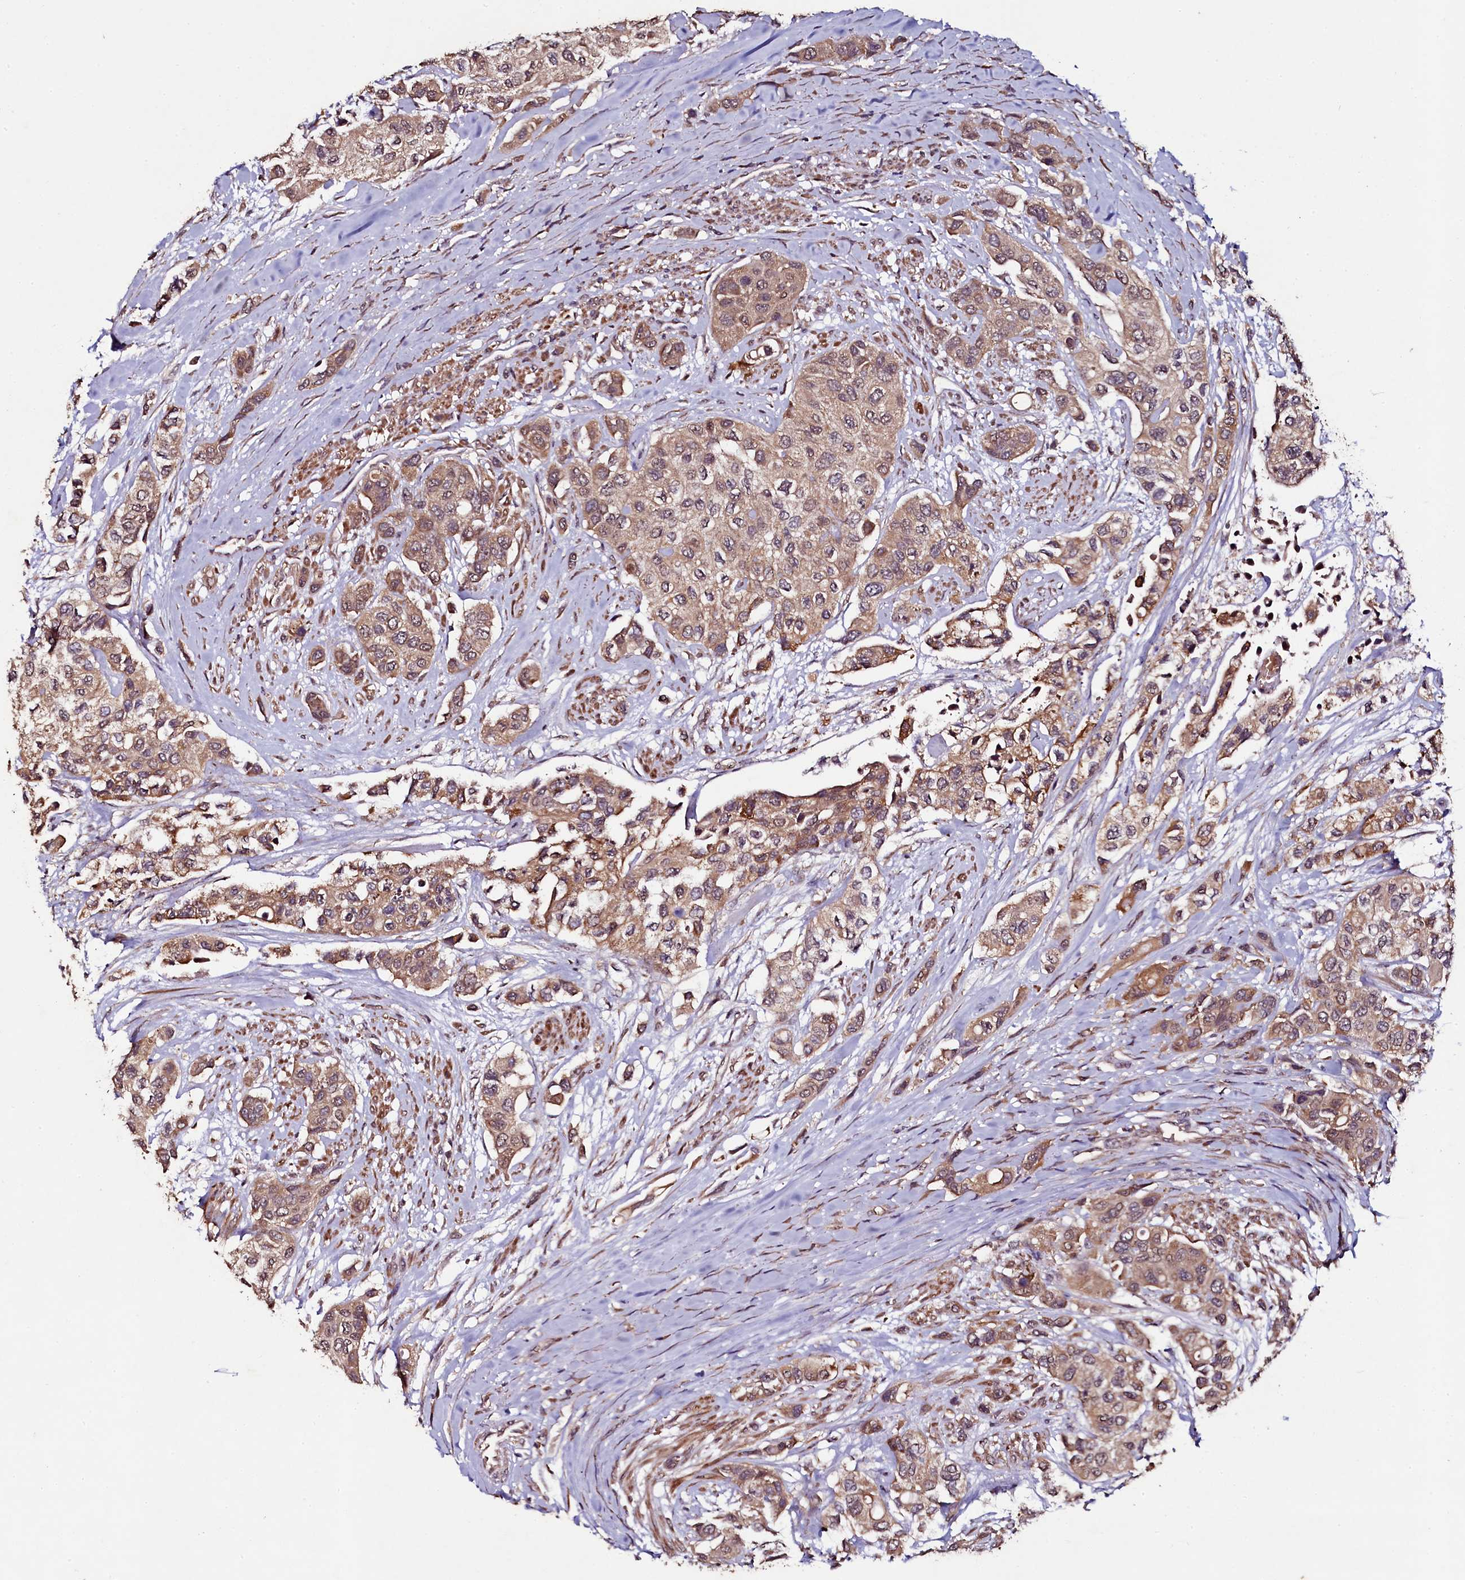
{"staining": {"intensity": "moderate", "quantity": ">75%", "location": "cytoplasmic/membranous,nuclear"}, "tissue": "urothelial cancer", "cell_type": "Tumor cells", "image_type": "cancer", "snomed": [{"axis": "morphology", "description": "Normal tissue, NOS"}, {"axis": "morphology", "description": "Urothelial carcinoma, High grade"}, {"axis": "topography", "description": "Vascular tissue"}, {"axis": "topography", "description": "Urinary bladder"}], "caption": "IHC staining of urothelial carcinoma (high-grade), which demonstrates medium levels of moderate cytoplasmic/membranous and nuclear expression in approximately >75% of tumor cells indicating moderate cytoplasmic/membranous and nuclear protein staining. The staining was performed using DAB (brown) for protein detection and nuclei were counterstained in hematoxylin (blue).", "gene": "SEC24C", "patient": {"sex": "female", "age": 56}}